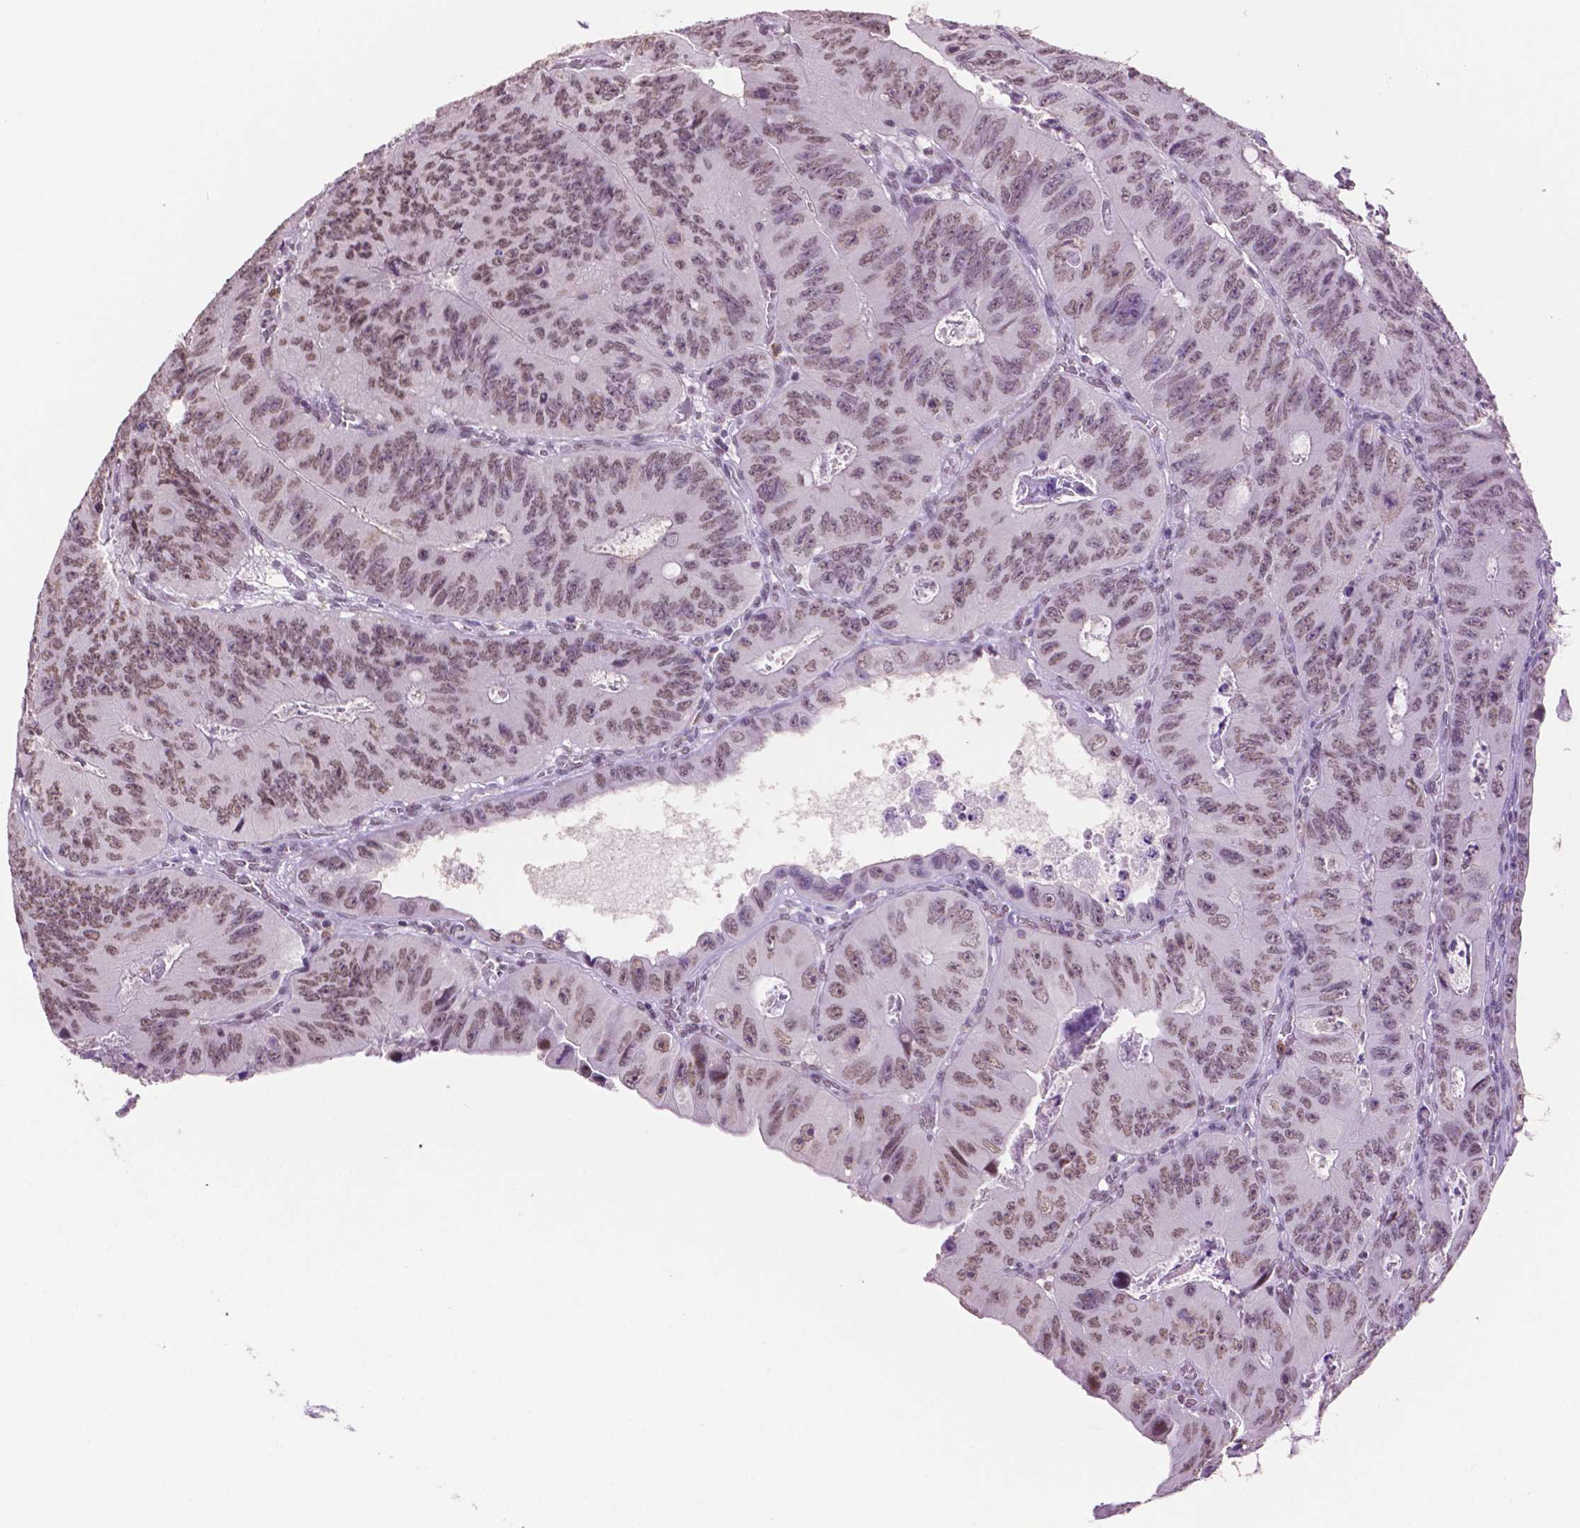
{"staining": {"intensity": "weak", "quantity": ">75%", "location": "nuclear"}, "tissue": "colorectal cancer", "cell_type": "Tumor cells", "image_type": "cancer", "snomed": [{"axis": "morphology", "description": "Adenocarcinoma, NOS"}, {"axis": "topography", "description": "Colon"}], "caption": "An IHC micrograph of tumor tissue is shown. Protein staining in brown highlights weak nuclear positivity in adenocarcinoma (colorectal) within tumor cells.", "gene": "PTPN6", "patient": {"sex": "female", "age": 84}}